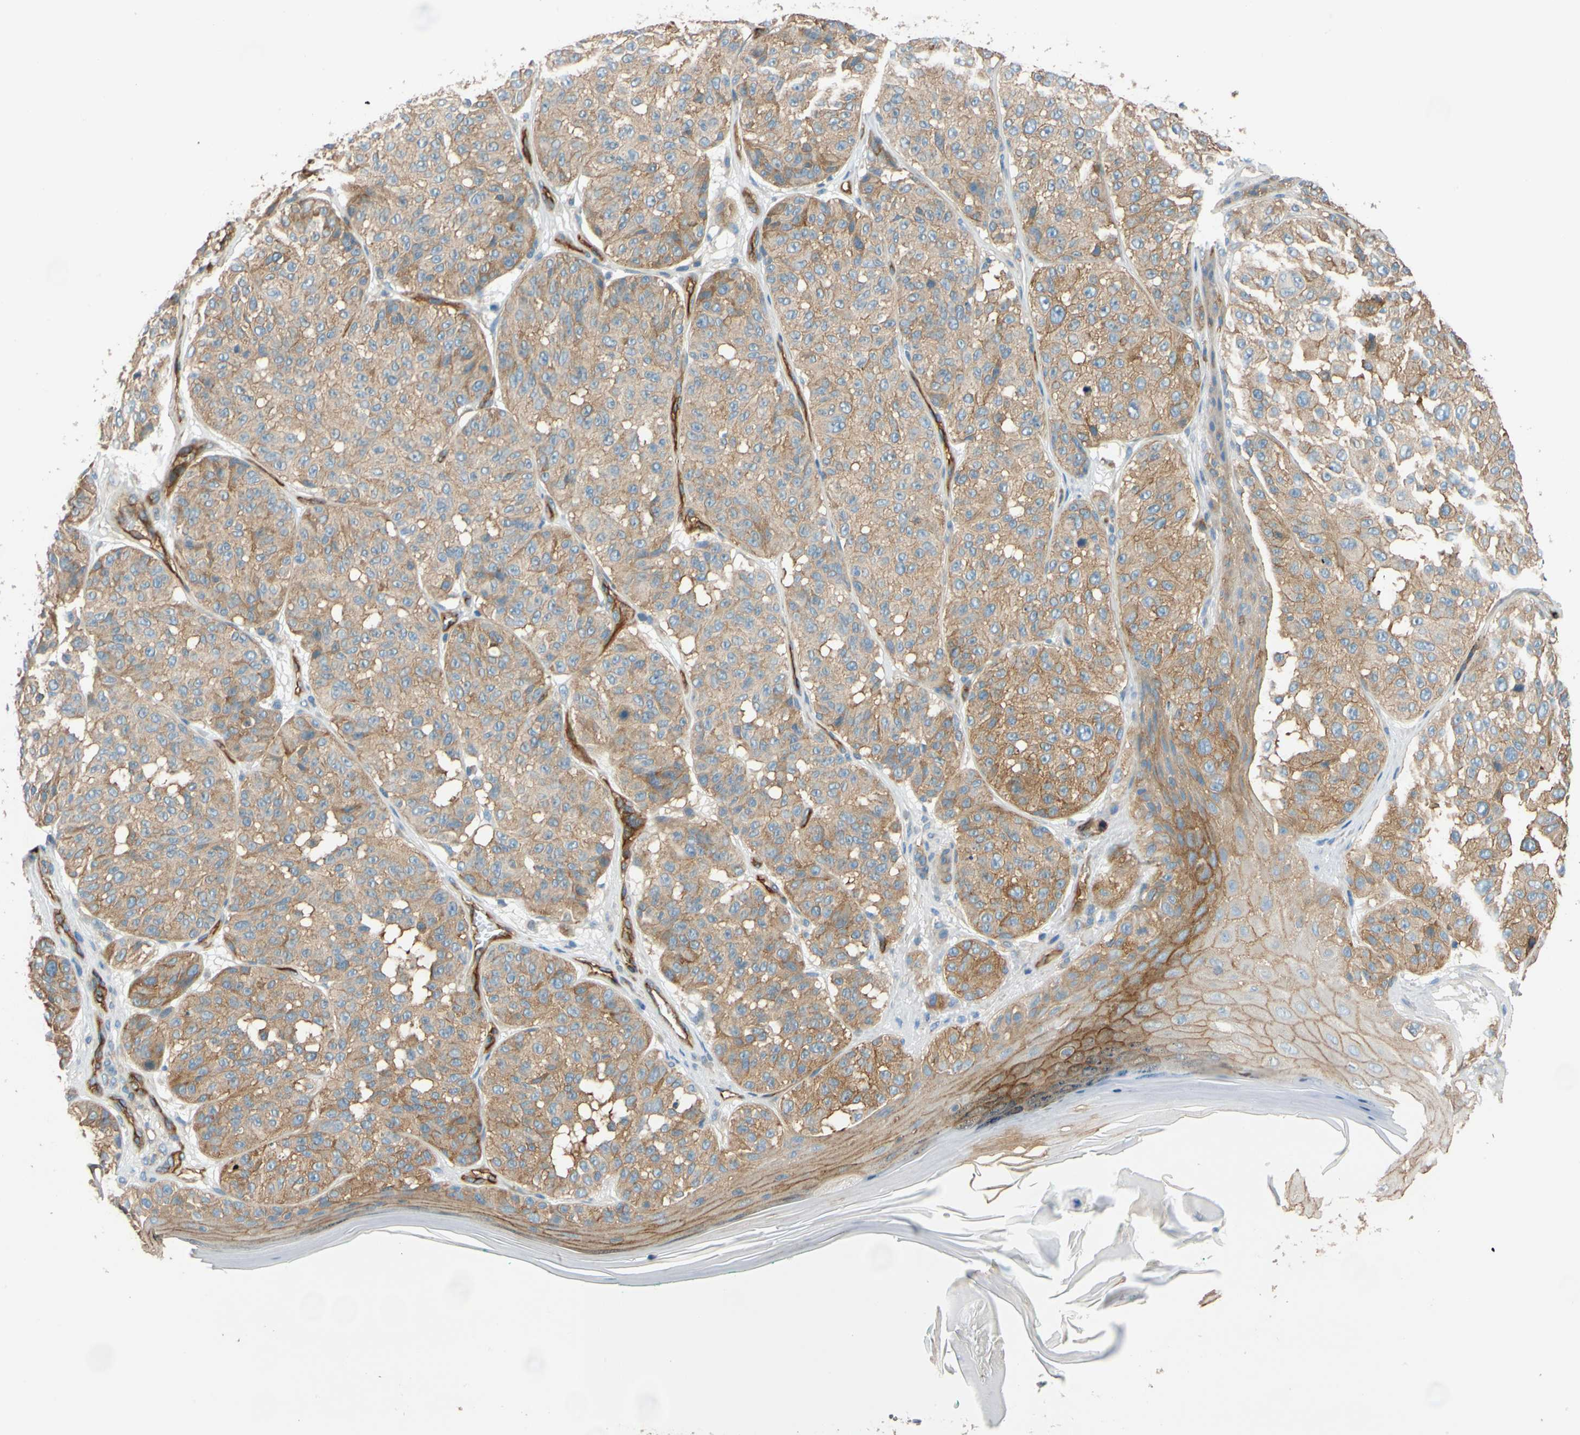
{"staining": {"intensity": "weak", "quantity": ">75%", "location": "cytoplasmic/membranous"}, "tissue": "melanoma", "cell_type": "Tumor cells", "image_type": "cancer", "snomed": [{"axis": "morphology", "description": "Malignant melanoma, NOS"}, {"axis": "topography", "description": "Skin"}], "caption": "A brown stain labels weak cytoplasmic/membranous staining of a protein in melanoma tumor cells. (Brightfield microscopy of DAB IHC at high magnification).", "gene": "SPTAN1", "patient": {"sex": "female", "age": 46}}